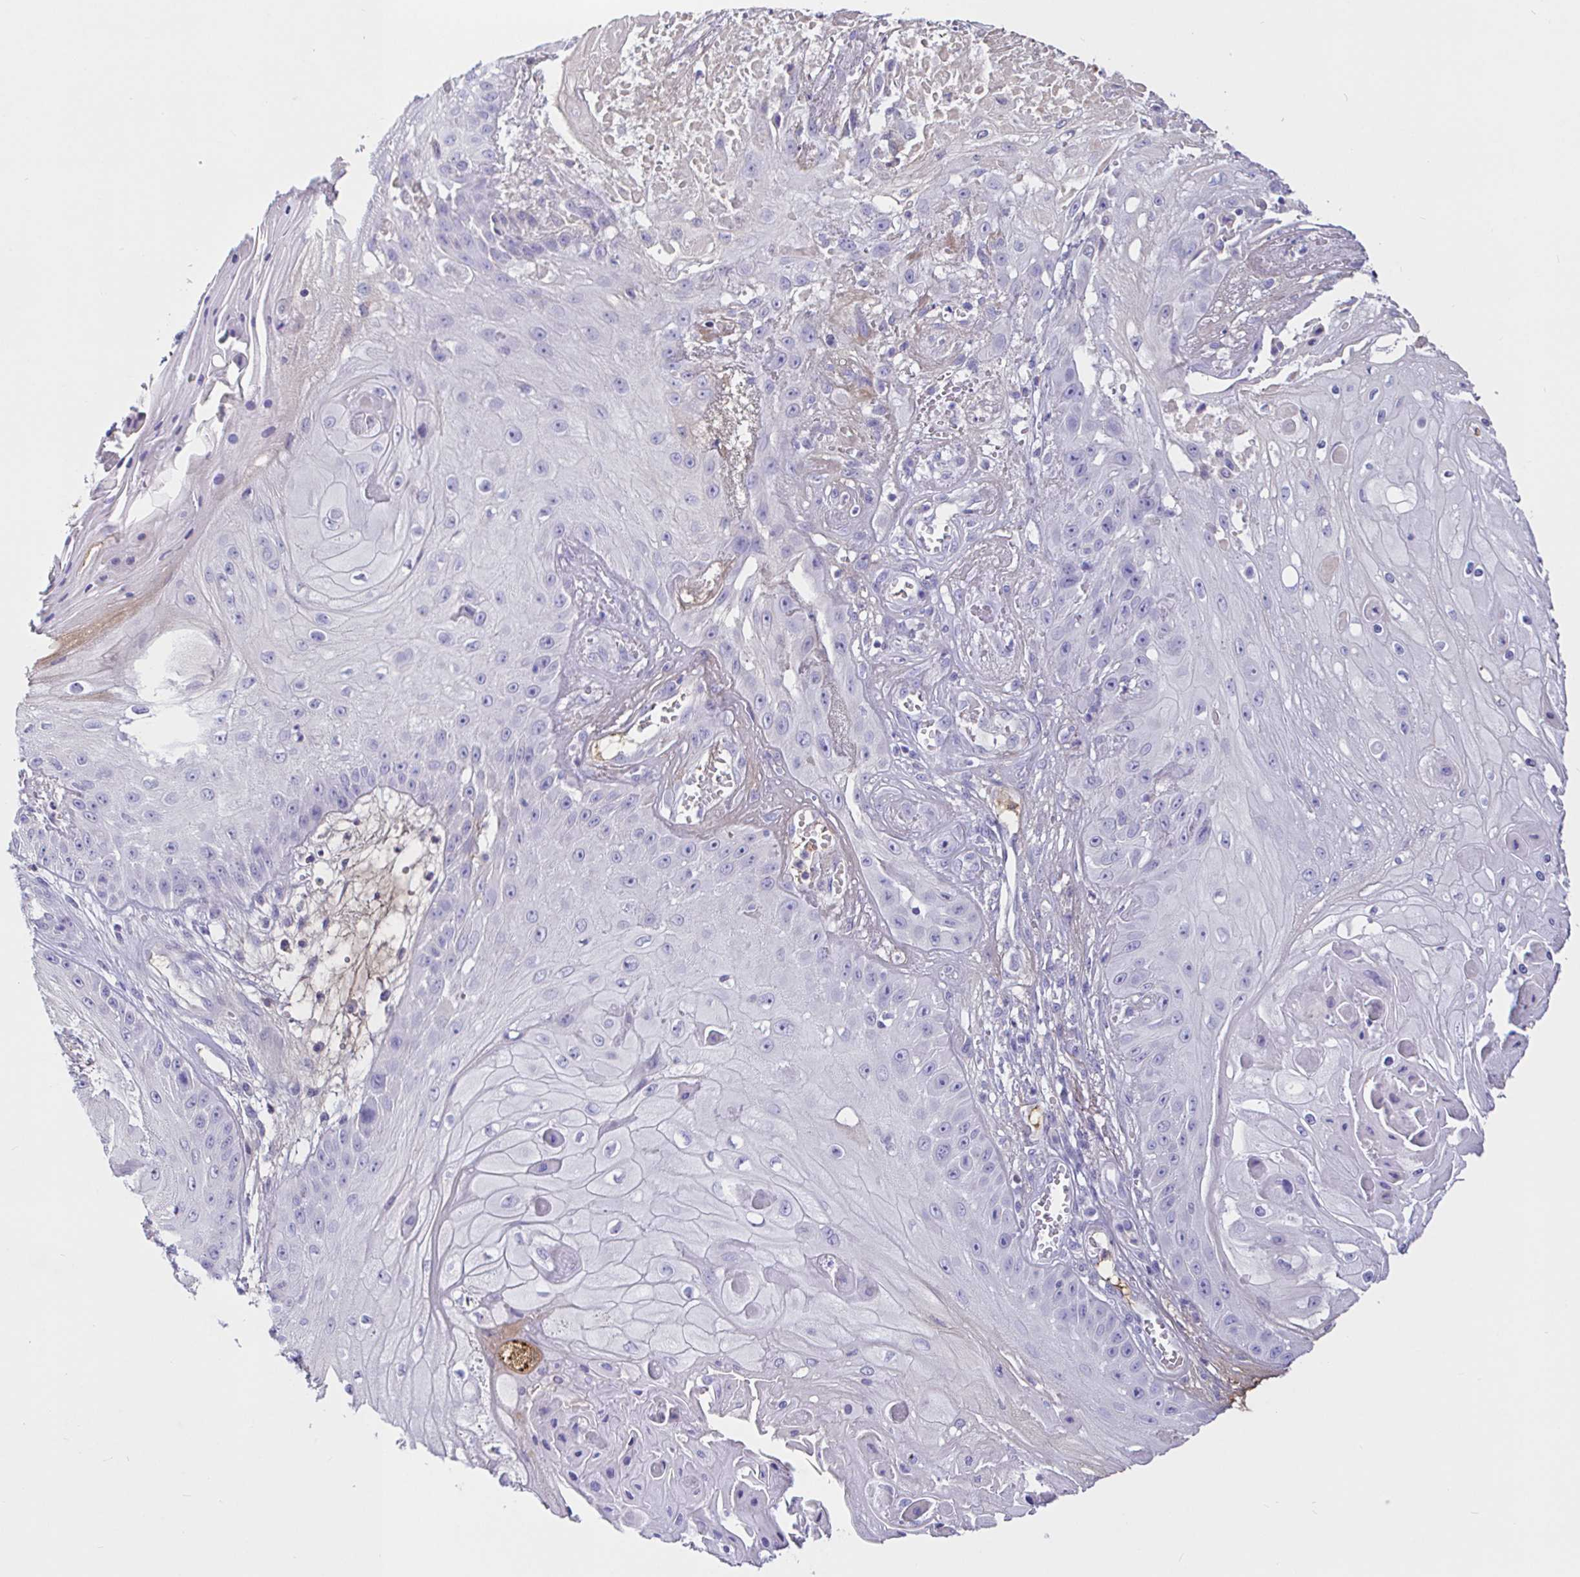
{"staining": {"intensity": "negative", "quantity": "none", "location": "none"}, "tissue": "skin cancer", "cell_type": "Tumor cells", "image_type": "cancer", "snomed": [{"axis": "morphology", "description": "Squamous cell carcinoma, NOS"}, {"axis": "topography", "description": "Skin"}], "caption": "An image of skin cancer (squamous cell carcinoma) stained for a protein reveals no brown staining in tumor cells.", "gene": "SAA4", "patient": {"sex": "male", "age": 70}}